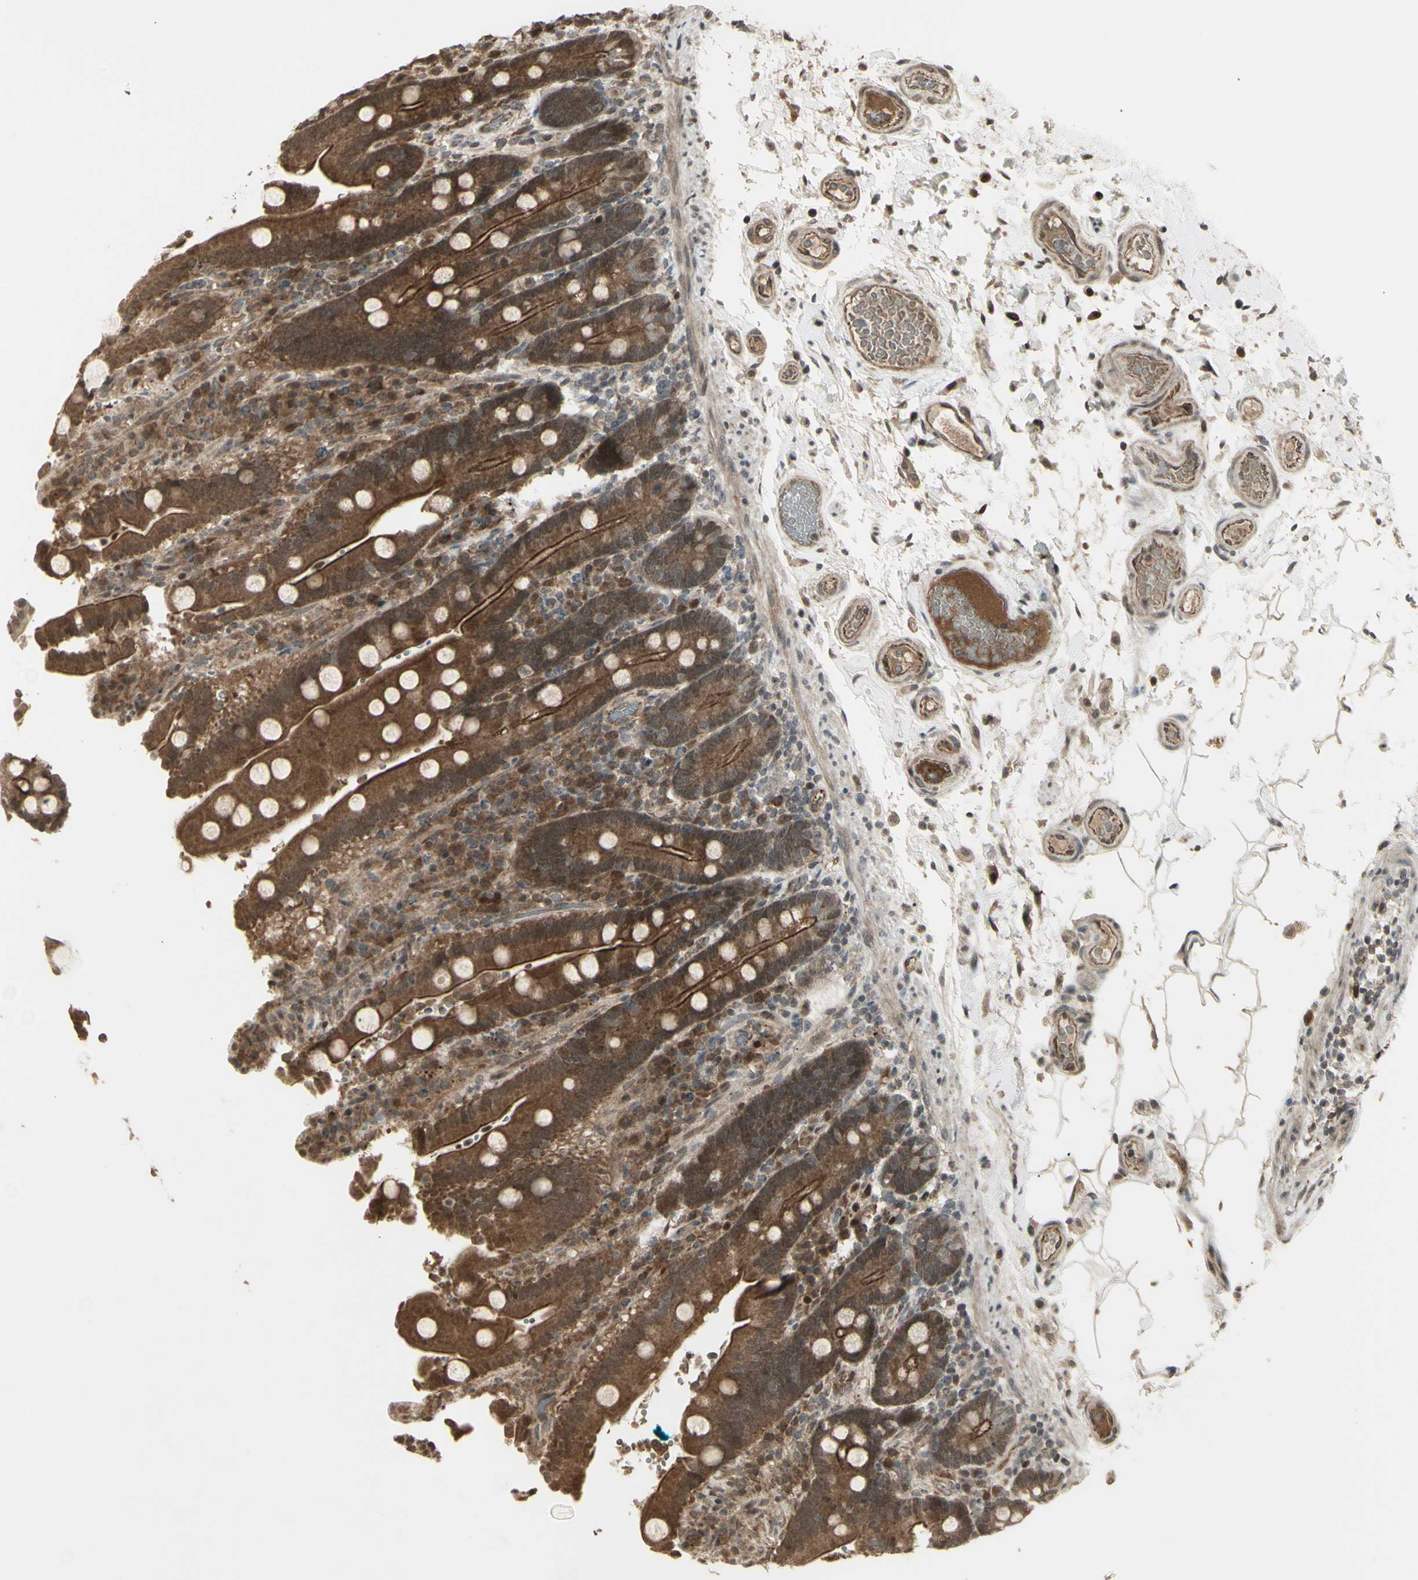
{"staining": {"intensity": "moderate", "quantity": ">75%", "location": "cytoplasmic/membranous"}, "tissue": "duodenum", "cell_type": "Glandular cells", "image_type": "normal", "snomed": [{"axis": "morphology", "description": "Normal tissue, NOS"}, {"axis": "topography", "description": "Small intestine, NOS"}], "caption": "IHC (DAB) staining of unremarkable human duodenum displays moderate cytoplasmic/membranous protein staining in approximately >75% of glandular cells.", "gene": "BLNK", "patient": {"sex": "female", "age": 71}}